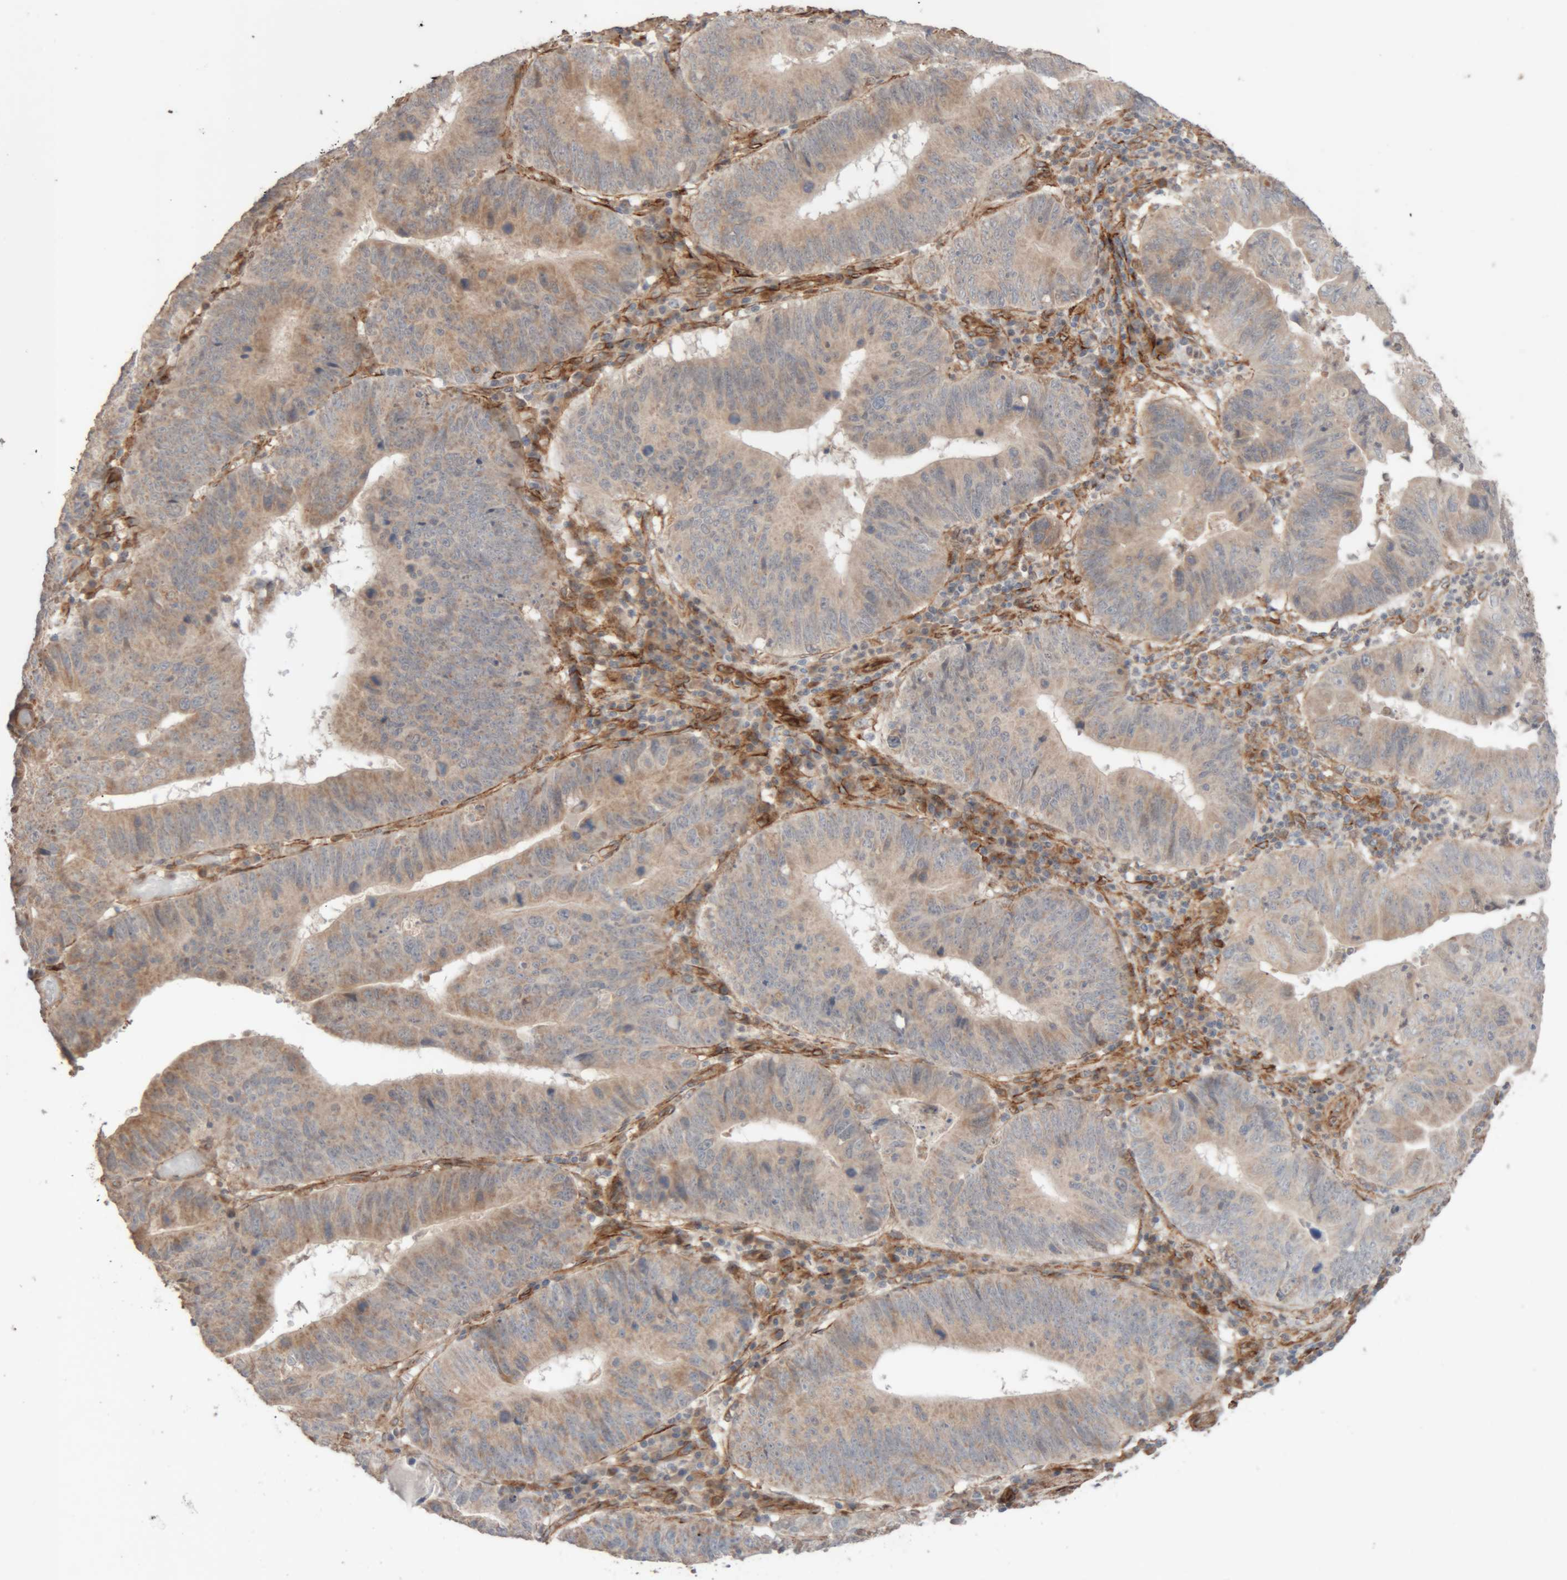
{"staining": {"intensity": "weak", "quantity": "25%-75%", "location": "cytoplasmic/membranous"}, "tissue": "stomach cancer", "cell_type": "Tumor cells", "image_type": "cancer", "snomed": [{"axis": "morphology", "description": "Adenocarcinoma, NOS"}, {"axis": "topography", "description": "Stomach"}], "caption": "IHC micrograph of human adenocarcinoma (stomach) stained for a protein (brown), which reveals low levels of weak cytoplasmic/membranous staining in approximately 25%-75% of tumor cells.", "gene": "RAB32", "patient": {"sex": "male", "age": 59}}